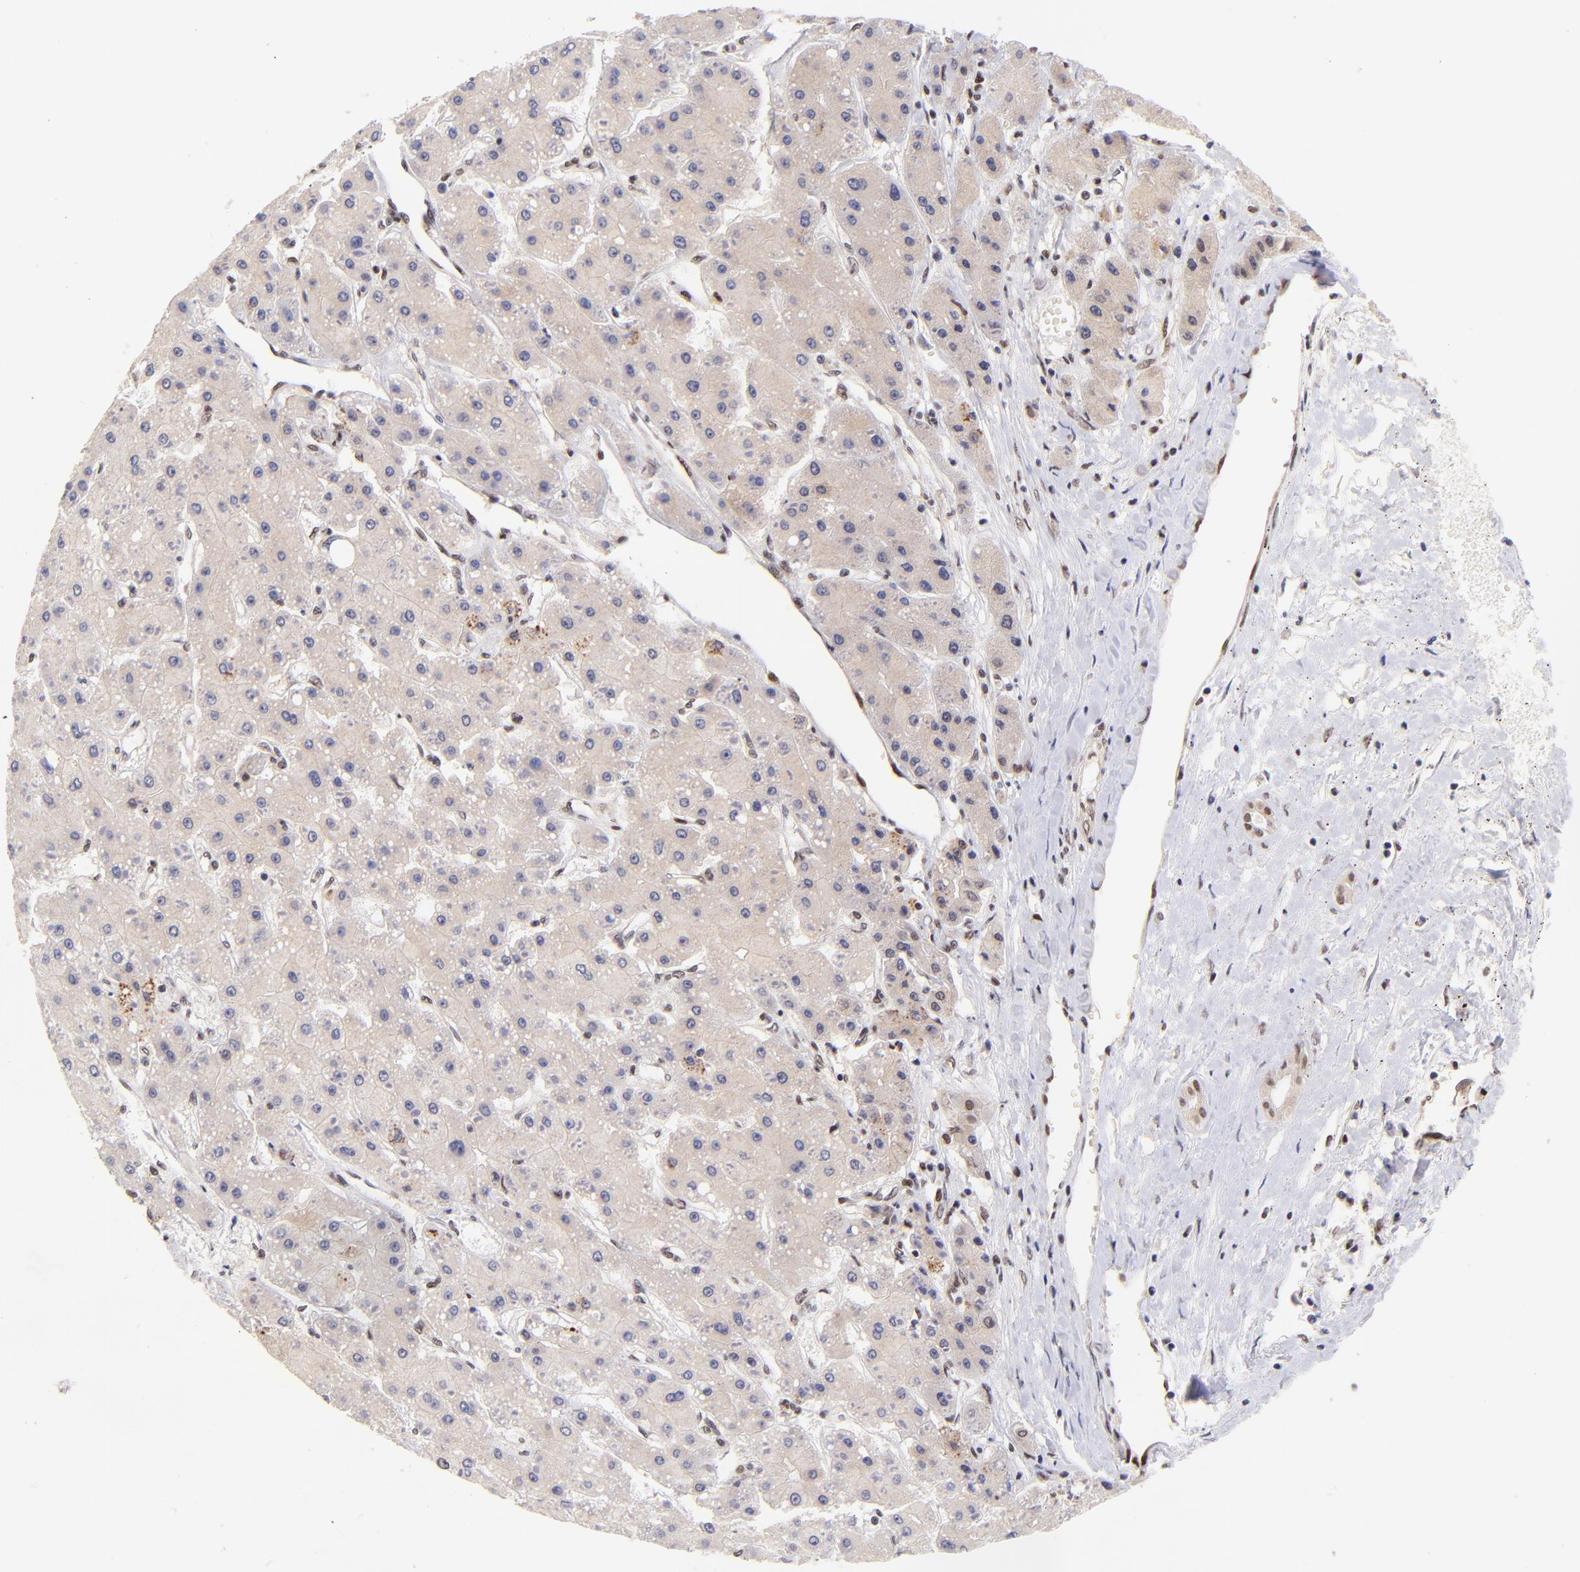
{"staining": {"intensity": "weak", "quantity": "25%-75%", "location": "nuclear"}, "tissue": "liver cancer", "cell_type": "Tumor cells", "image_type": "cancer", "snomed": [{"axis": "morphology", "description": "Carcinoma, Hepatocellular, NOS"}, {"axis": "topography", "description": "Liver"}], "caption": "Brown immunohistochemical staining in human liver cancer exhibits weak nuclear staining in about 25%-75% of tumor cells.", "gene": "MIDEAS", "patient": {"sex": "female", "age": 52}}